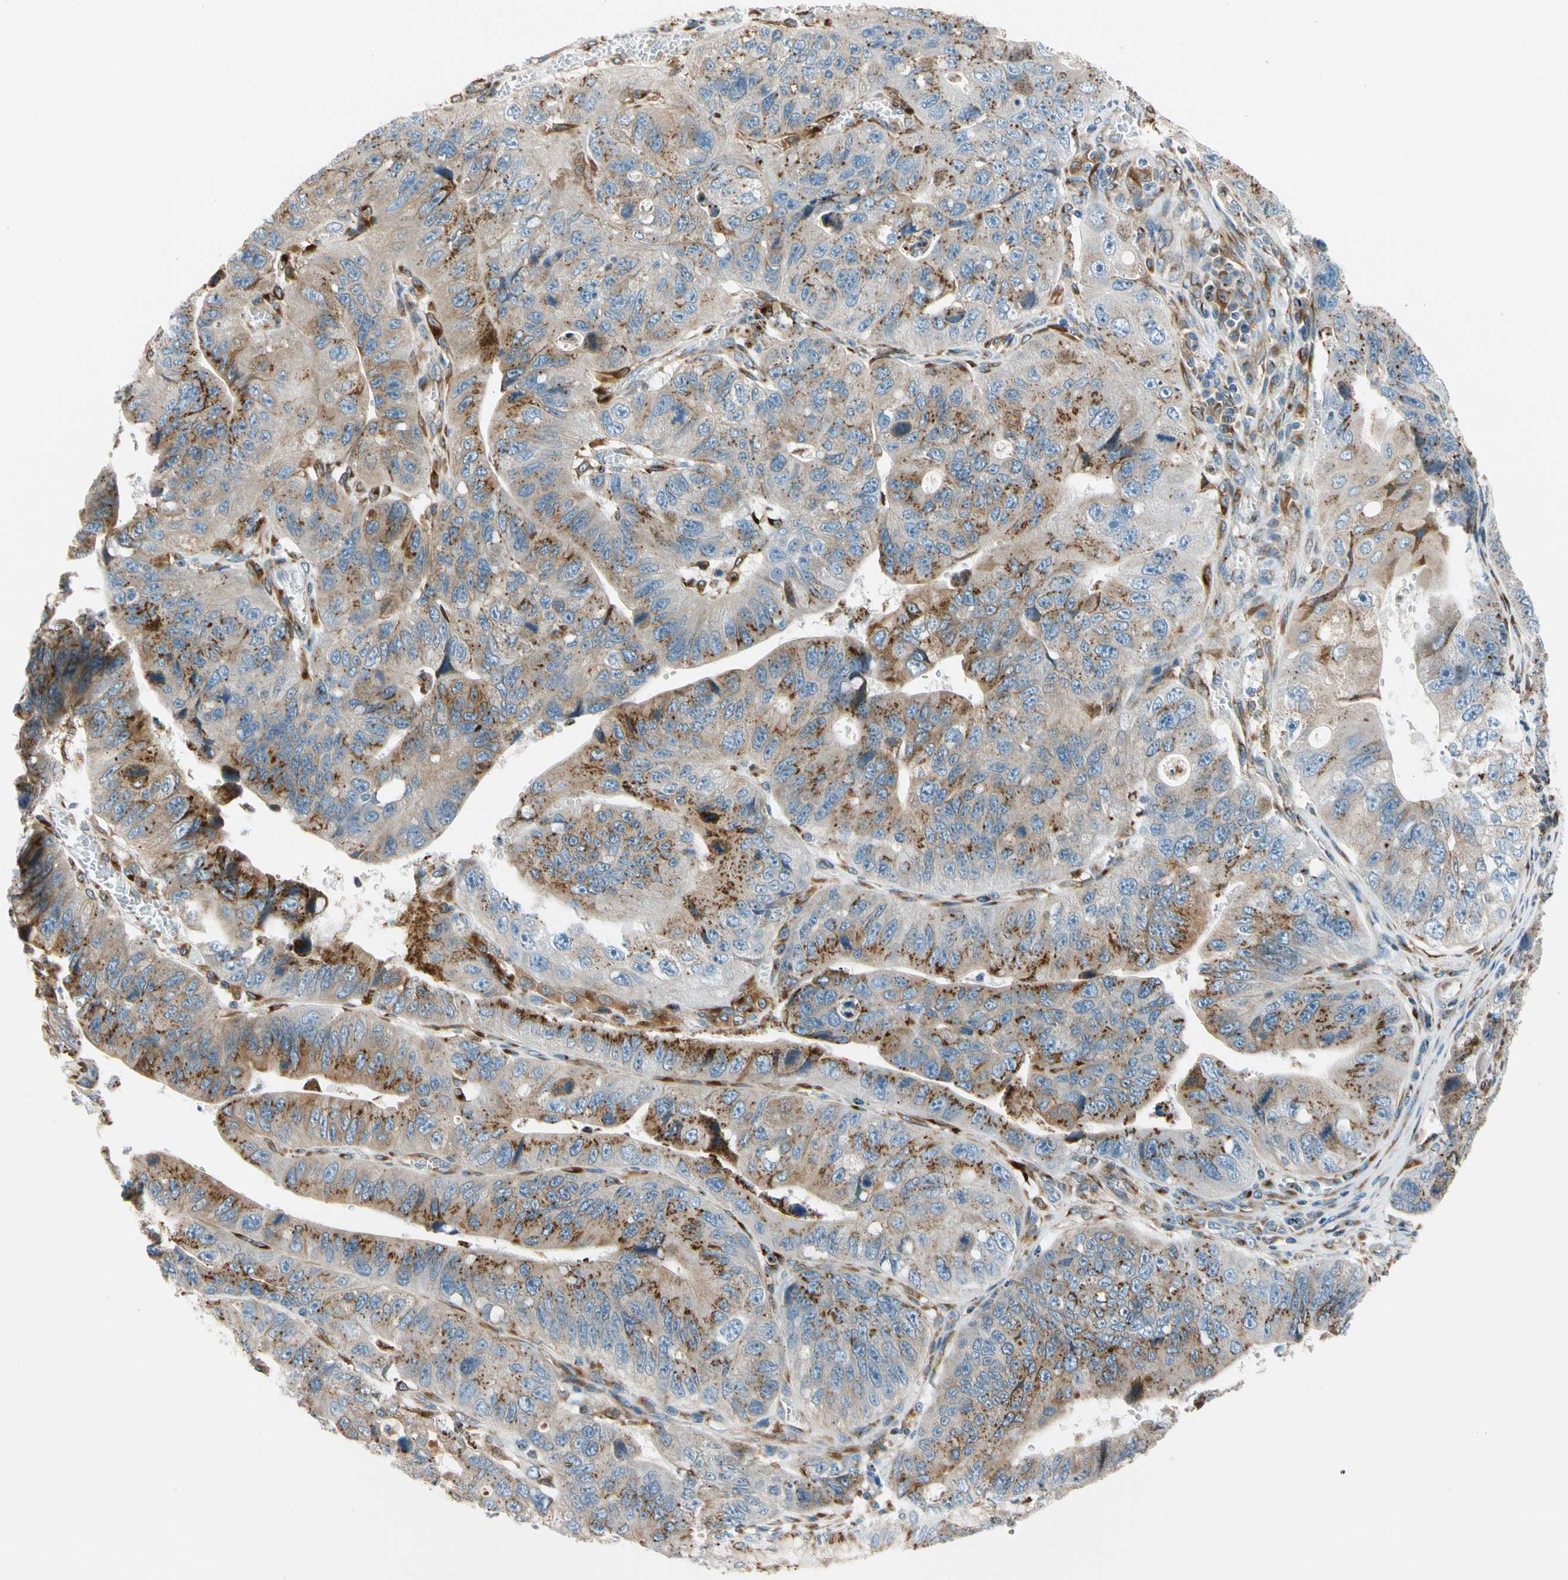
{"staining": {"intensity": "strong", "quantity": ">75%", "location": "cytoplasmic/membranous"}, "tissue": "stomach cancer", "cell_type": "Tumor cells", "image_type": "cancer", "snomed": [{"axis": "morphology", "description": "Adenocarcinoma, NOS"}, {"axis": "topography", "description": "Stomach"}], "caption": "IHC of human stomach adenocarcinoma demonstrates high levels of strong cytoplasmic/membranous expression in about >75% of tumor cells.", "gene": "NUCB1", "patient": {"sex": "male", "age": 59}}